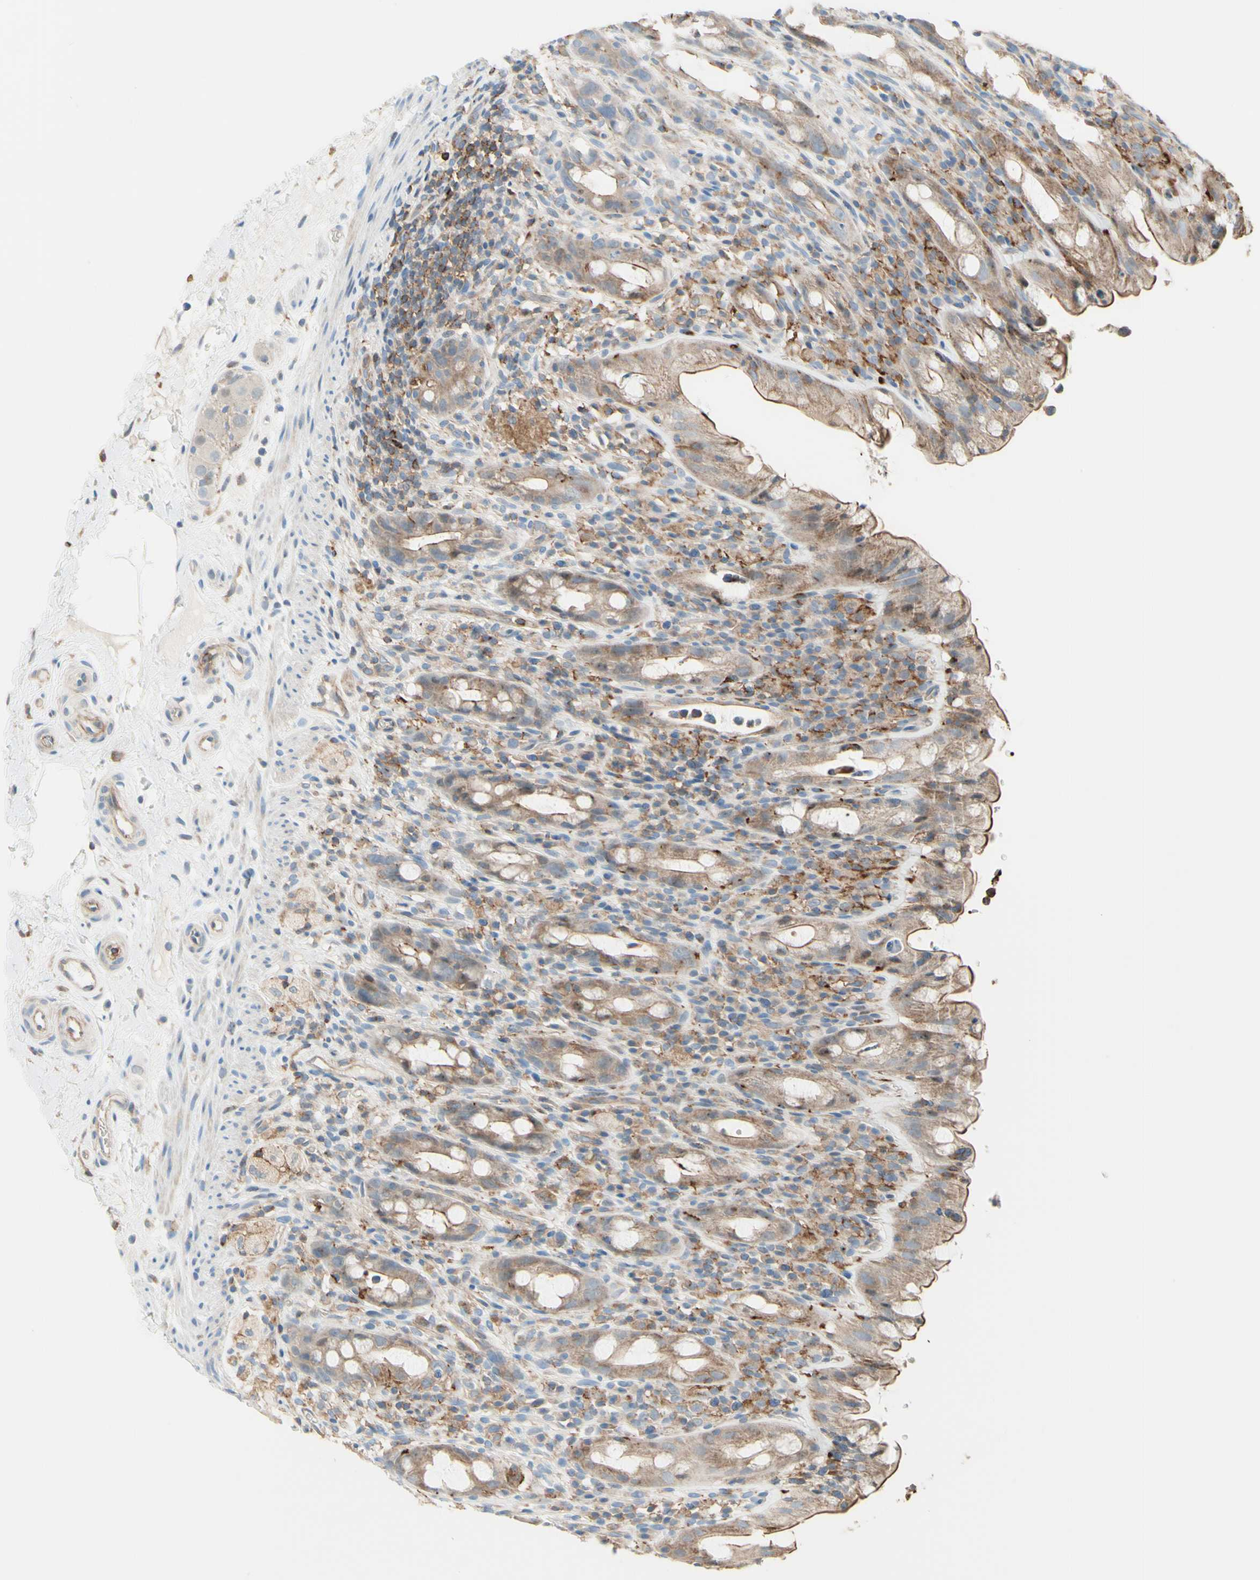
{"staining": {"intensity": "moderate", "quantity": ">75%", "location": "cytoplasmic/membranous"}, "tissue": "rectum", "cell_type": "Glandular cells", "image_type": "normal", "snomed": [{"axis": "morphology", "description": "Normal tissue, NOS"}, {"axis": "topography", "description": "Rectum"}], "caption": "Immunohistochemical staining of benign rectum displays >75% levels of moderate cytoplasmic/membranous protein staining in approximately >75% of glandular cells. The staining was performed using DAB (3,3'-diaminobenzidine) to visualize the protein expression in brown, while the nuclei were stained in blue with hematoxylin (Magnification: 20x).", "gene": "SEMA4C", "patient": {"sex": "male", "age": 44}}